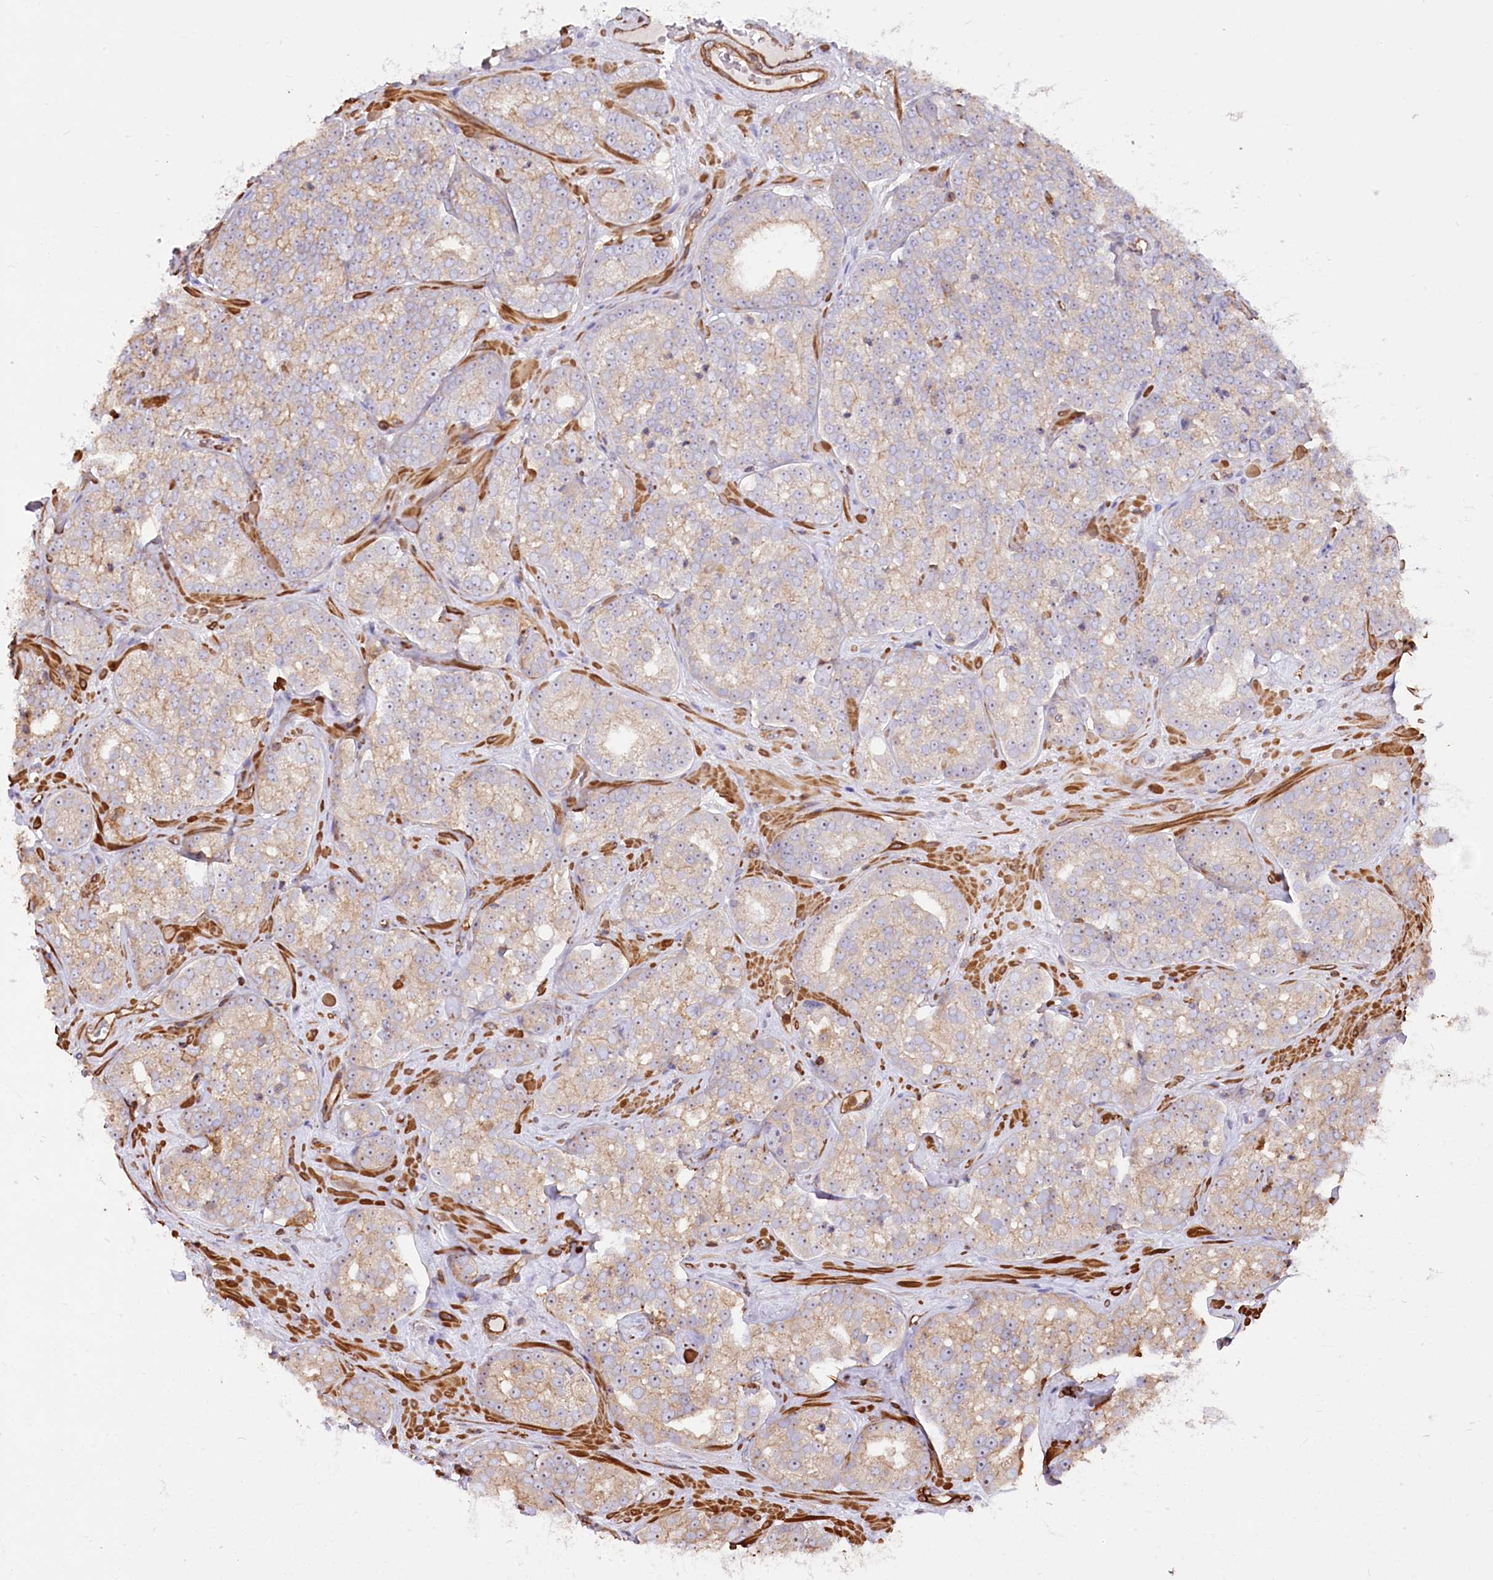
{"staining": {"intensity": "weak", "quantity": "25%-75%", "location": "cytoplasmic/membranous"}, "tissue": "prostate cancer", "cell_type": "Tumor cells", "image_type": "cancer", "snomed": [{"axis": "morphology", "description": "Normal tissue, NOS"}, {"axis": "morphology", "description": "Adenocarcinoma, High grade"}, {"axis": "topography", "description": "Prostate"}], "caption": "Immunohistochemistry (IHC) staining of prostate cancer (high-grade adenocarcinoma), which reveals low levels of weak cytoplasmic/membranous positivity in about 25%-75% of tumor cells indicating weak cytoplasmic/membranous protein expression. The staining was performed using DAB (3,3'-diaminobenzidine) (brown) for protein detection and nuclei were counterstained in hematoxylin (blue).", "gene": "WDR36", "patient": {"sex": "male", "age": 83}}